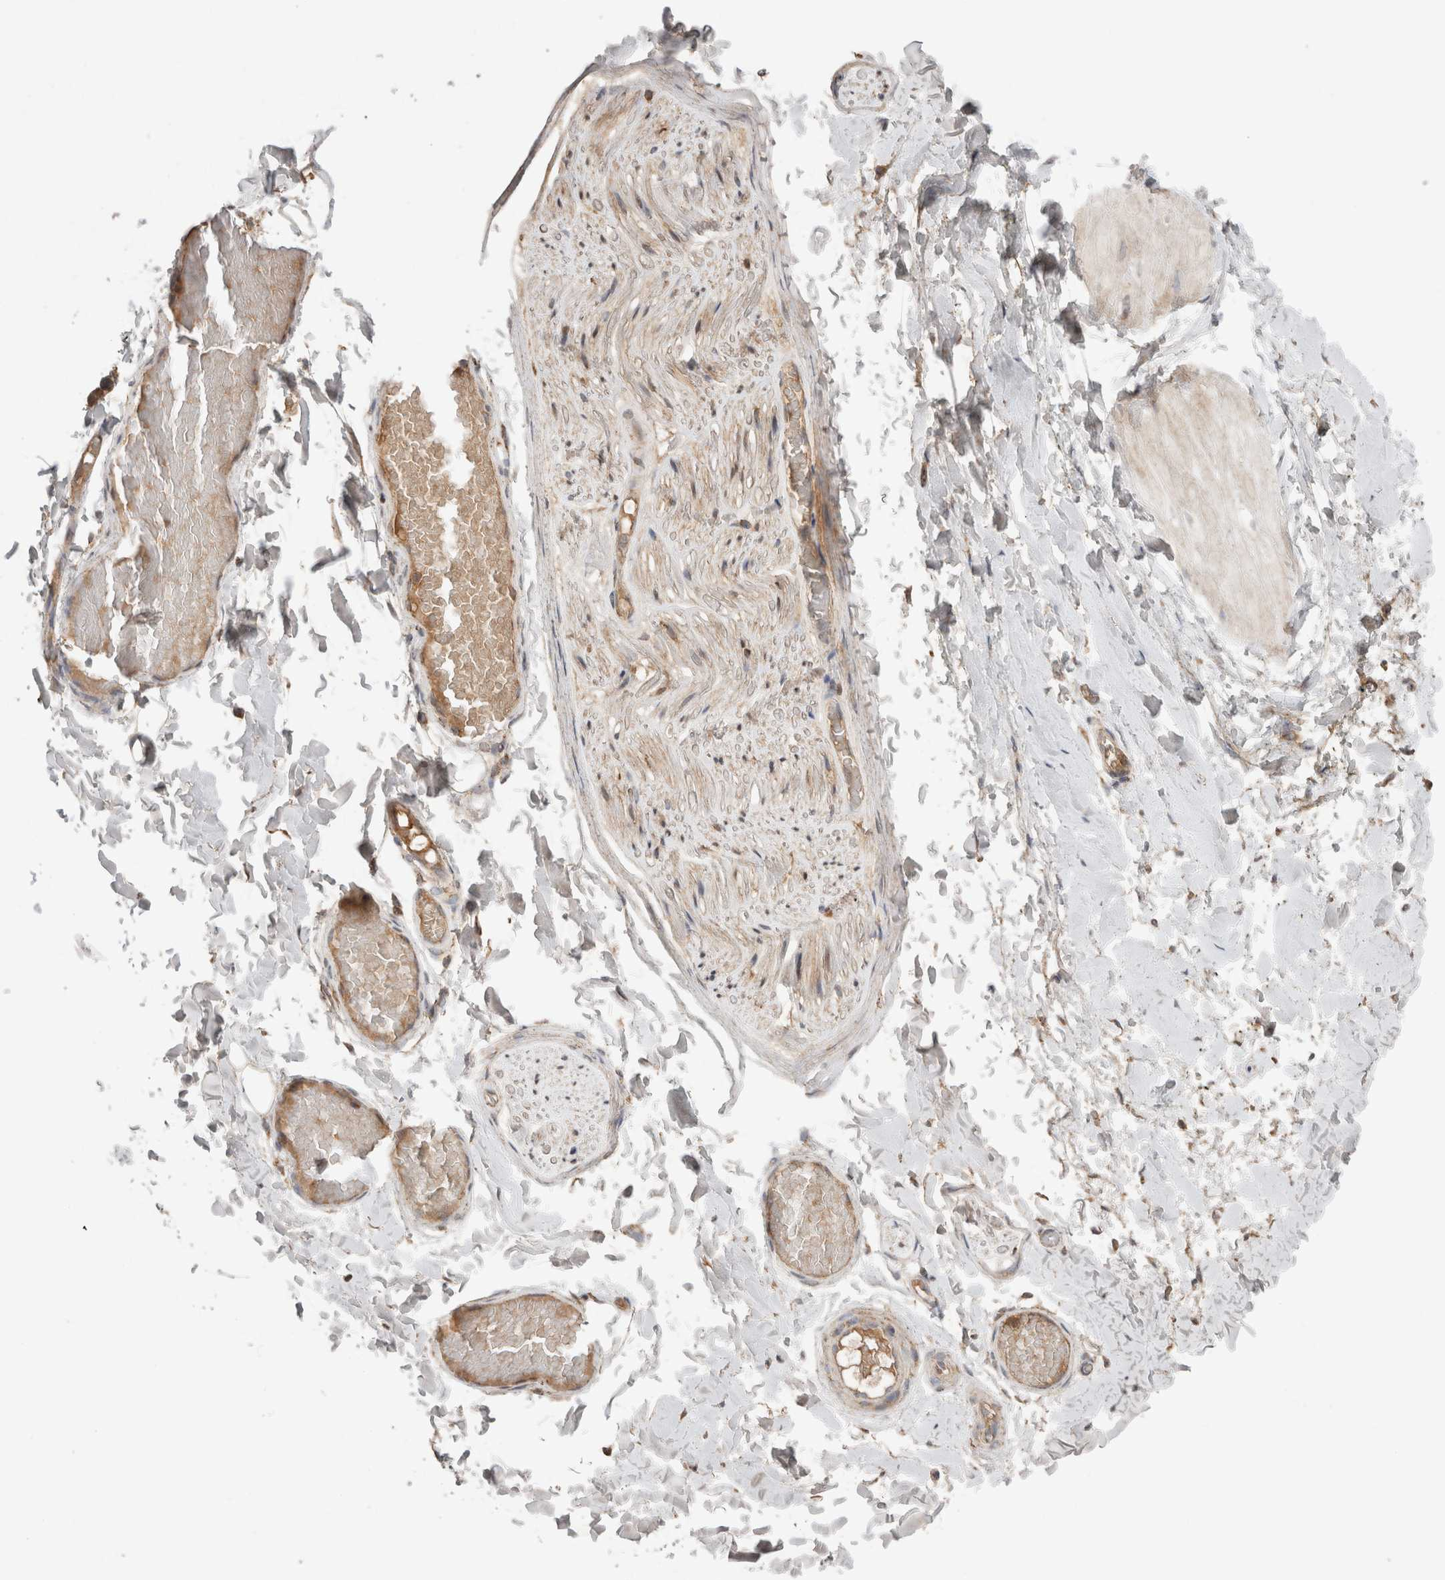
{"staining": {"intensity": "moderate", "quantity": ">75%", "location": "cytoplasmic/membranous"}, "tissue": "adipose tissue", "cell_type": "Adipocytes", "image_type": "normal", "snomed": [{"axis": "morphology", "description": "Normal tissue, NOS"}, {"axis": "topography", "description": "Adipose tissue"}, {"axis": "topography", "description": "Vascular tissue"}, {"axis": "topography", "description": "Peripheral nerve tissue"}], "caption": "Immunohistochemical staining of unremarkable human adipose tissue shows medium levels of moderate cytoplasmic/membranous staining in approximately >75% of adipocytes. The staining is performed using DAB (3,3'-diaminobenzidine) brown chromogen to label protein expression. The nuclei are counter-stained blue using hematoxylin.", "gene": "KIF21B", "patient": {"sex": "male", "age": 25}}